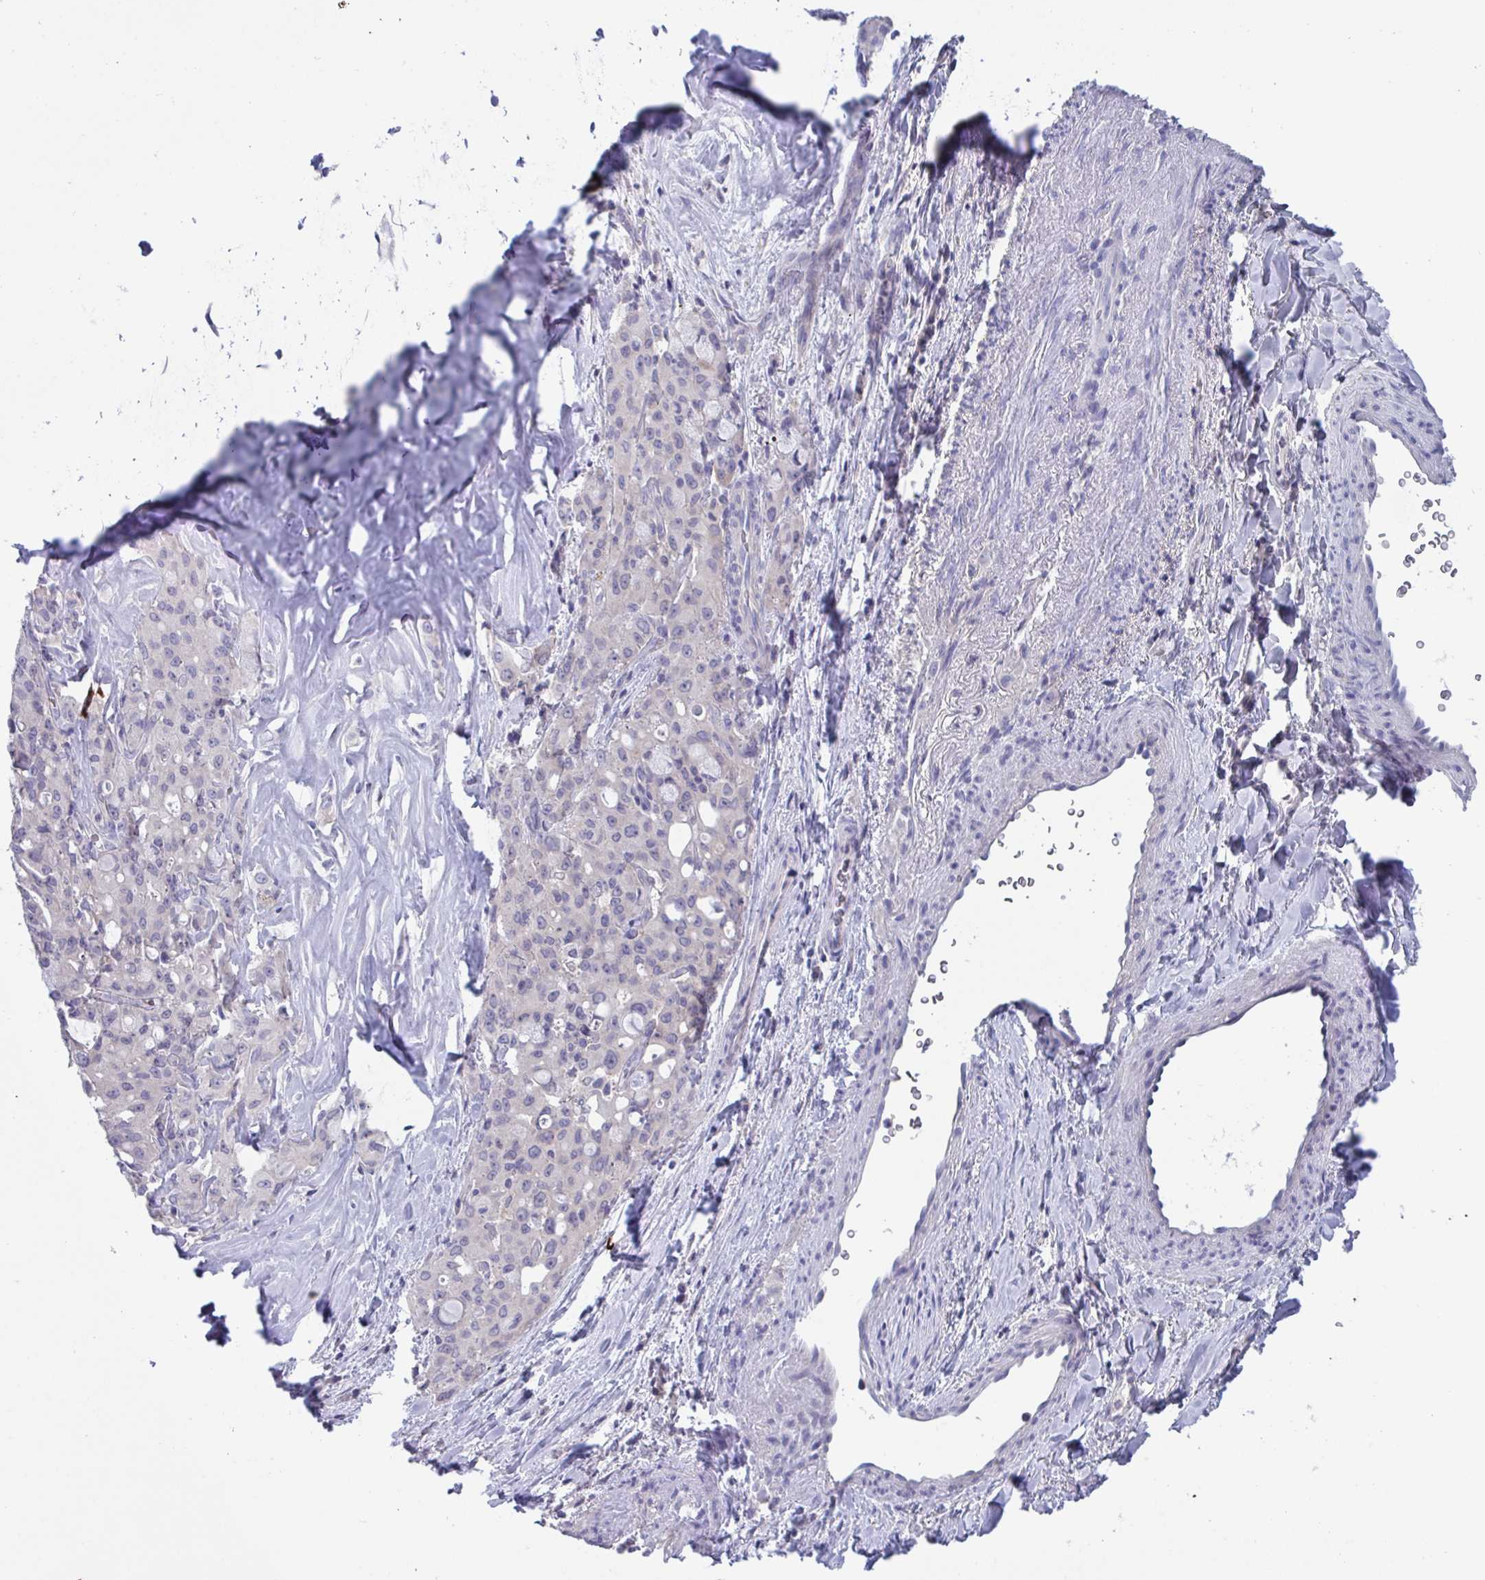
{"staining": {"intensity": "negative", "quantity": "none", "location": "none"}, "tissue": "lung cancer", "cell_type": "Tumor cells", "image_type": "cancer", "snomed": [{"axis": "morphology", "description": "Adenocarcinoma, NOS"}, {"axis": "topography", "description": "Lung"}], "caption": "Immunohistochemistry histopathology image of neoplastic tissue: adenocarcinoma (lung) stained with DAB (3,3'-diaminobenzidine) shows no significant protein positivity in tumor cells.", "gene": "STK26", "patient": {"sex": "female", "age": 44}}